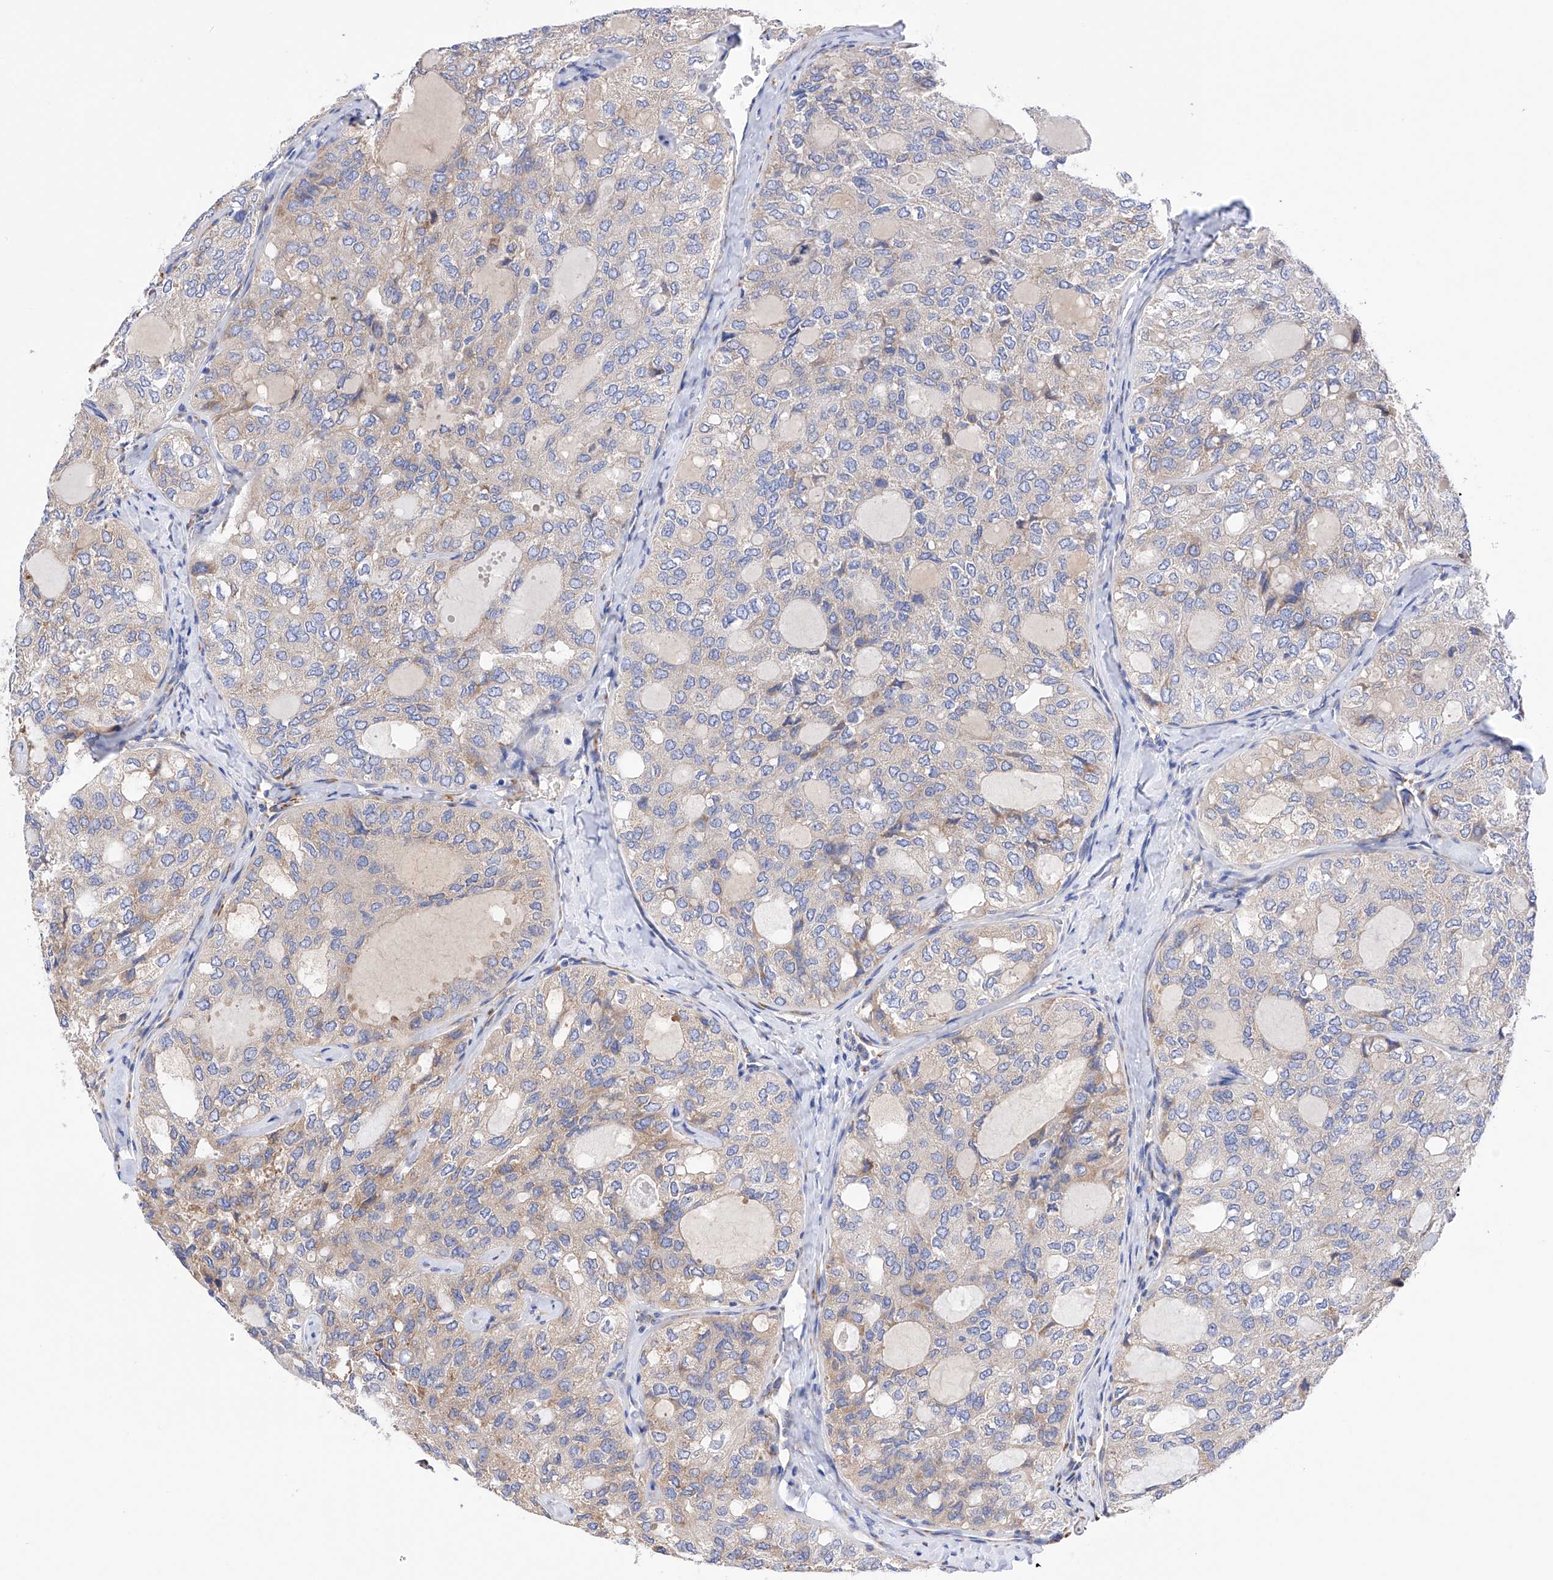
{"staining": {"intensity": "weak", "quantity": "<25%", "location": "cytoplasmic/membranous"}, "tissue": "thyroid cancer", "cell_type": "Tumor cells", "image_type": "cancer", "snomed": [{"axis": "morphology", "description": "Follicular adenoma carcinoma, NOS"}, {"axis": "topography", "description": "Thyroid gland"}], "caption": "Thyroid follicular adenoma carcinoma was stained to show a protein in brown. There is no significant staining in tumor cells.", "gene": "PDIA5", "patient": {"sex": "male", "age": 75}}